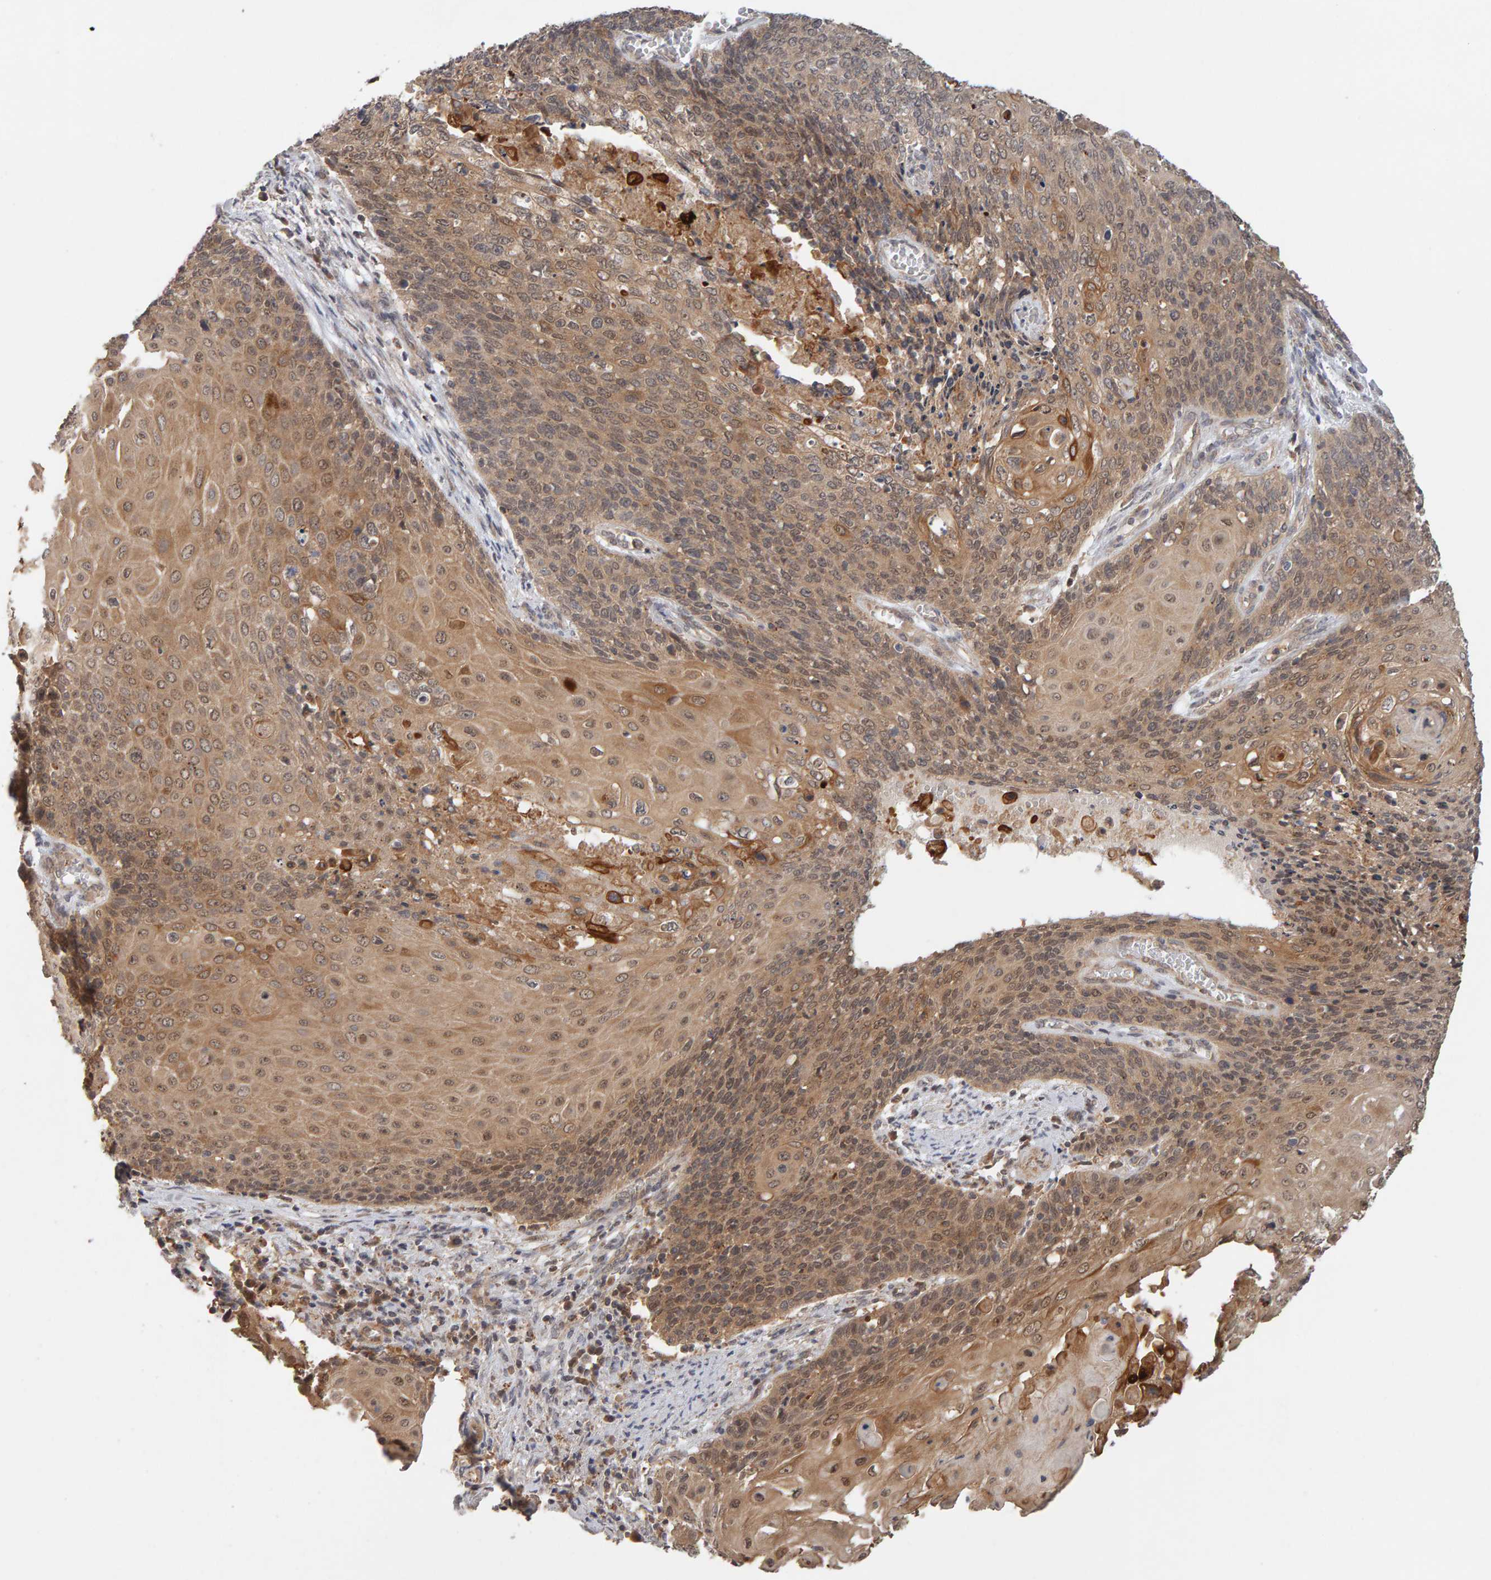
{"staining": {"intensity": "moderate", "quantity": ">75%", "location": "cytoplasmic/membranous"}, "tissue": "cervical cancer", "cell_type": "Tumor cells", "image_type": "cancer", "snomed": [{"axis": "morphology", "description": "Squamous cell carcinoma, NOS"}, {"axis": "topography", "description": "Cervix"}], "caption": "The immunohistochemical stain labels moderate cytoplasmic/membranous staining in tumor cells of cervical cancer tissue.", "gene": "DNAJC7", "patient": {"sex": "female", "age": 39}}